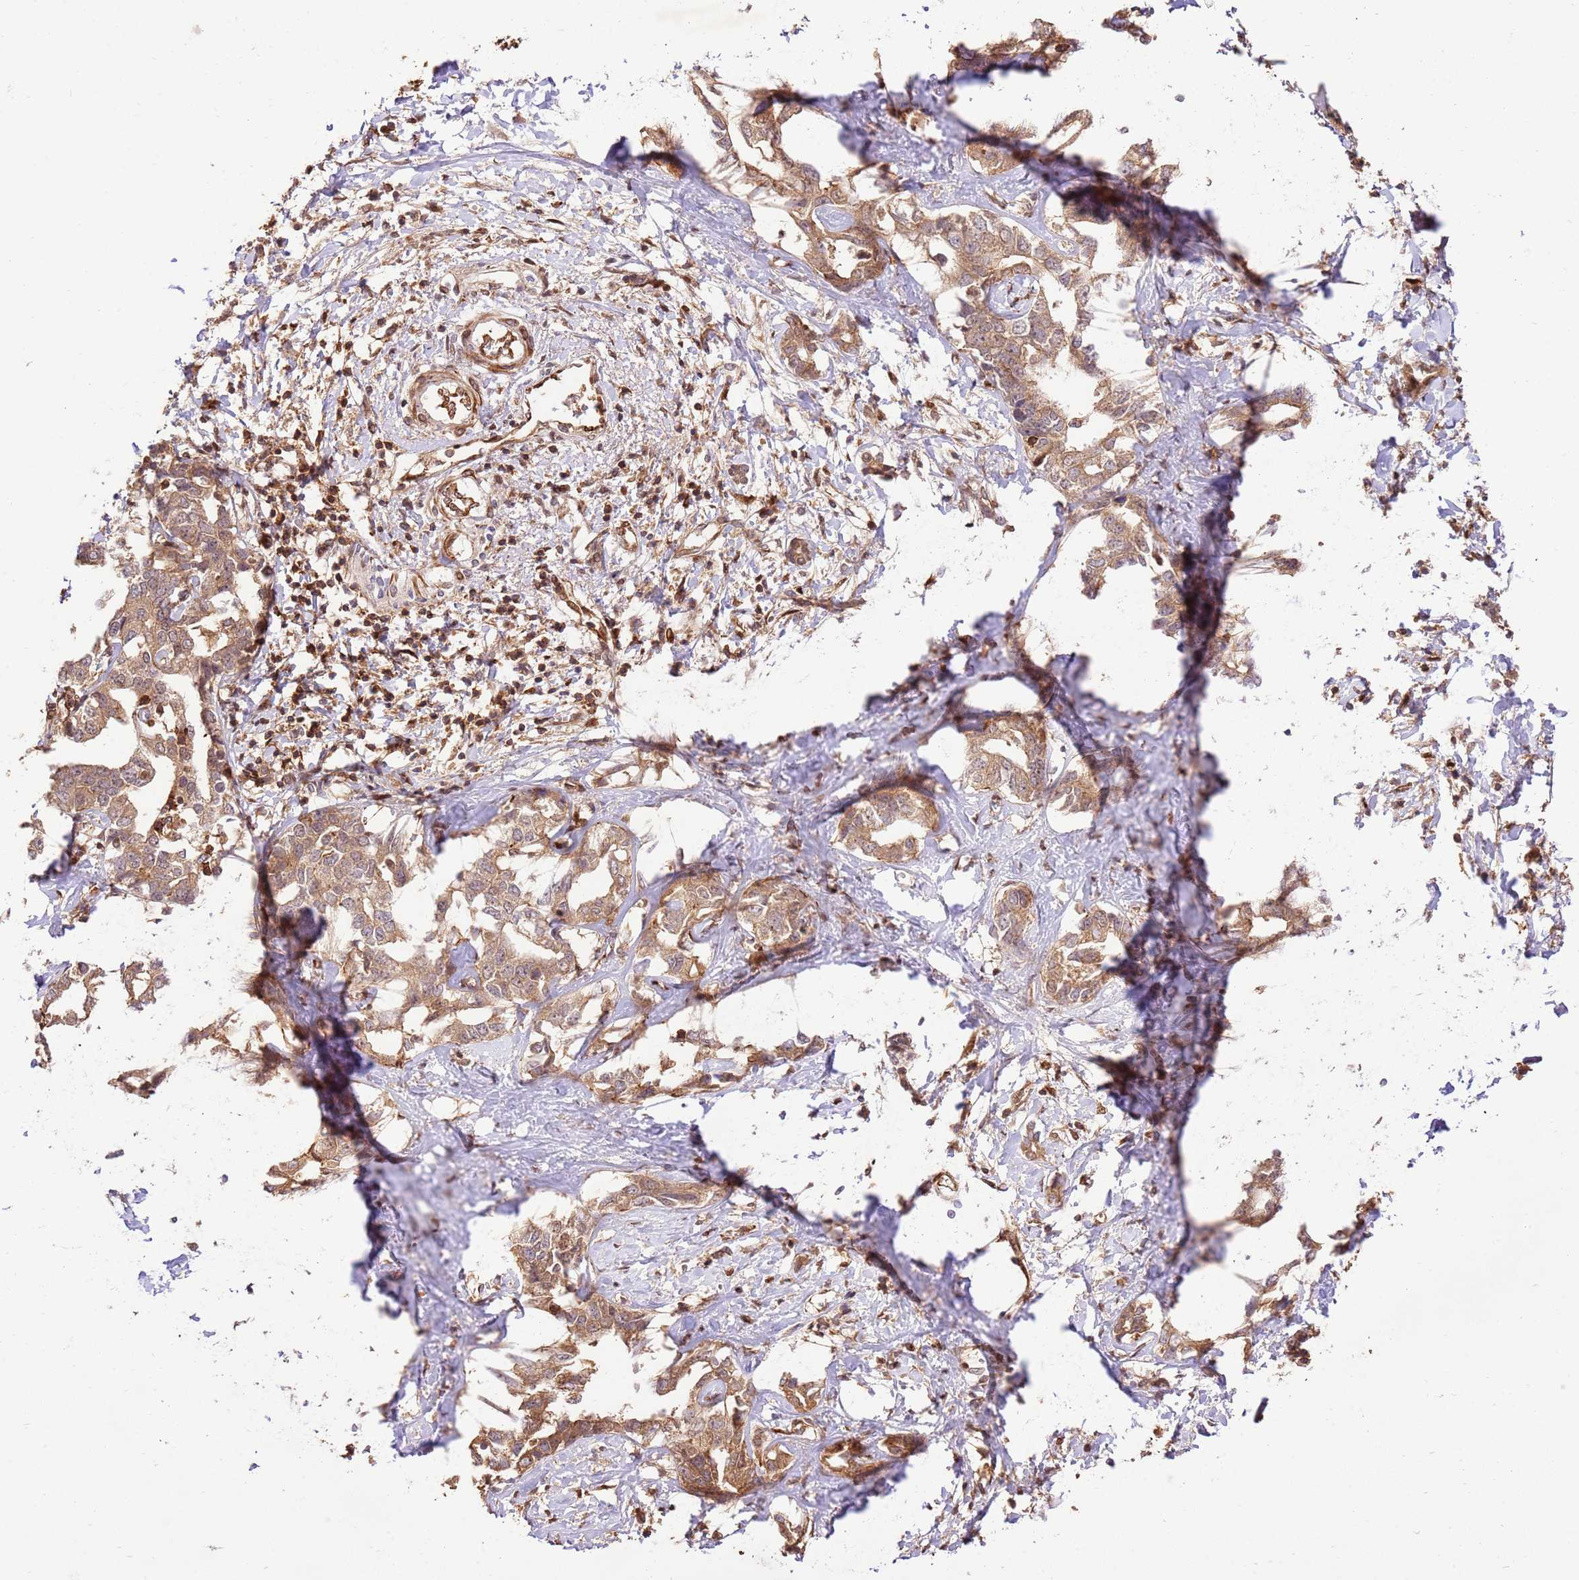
{"staining": {"intensity": "moderate", "quantity": ">75%", "location": "cytoplasmic/membranous"}, "tissue": "liver cancer", "cell_type": "Tumor cells", "image_type": "cancer", "snomed": [{"axis": "morphology", "description": "Cholangiocarcinoma"}, {"axis": "topography", "description": "Liver"}], "caption": "Protein expression analysis of human liver cholangiocarcinoma reveals moderate cytoplasmic/membranous expression in approximately >75% of tumor cells. The staining is performed using DAB brown chromogen to label protein expression. The nuclei are counter-stained blue using hematoxylin.", "gene": "KATNAL2", "patient": {"sex": "male", "age": 59}}